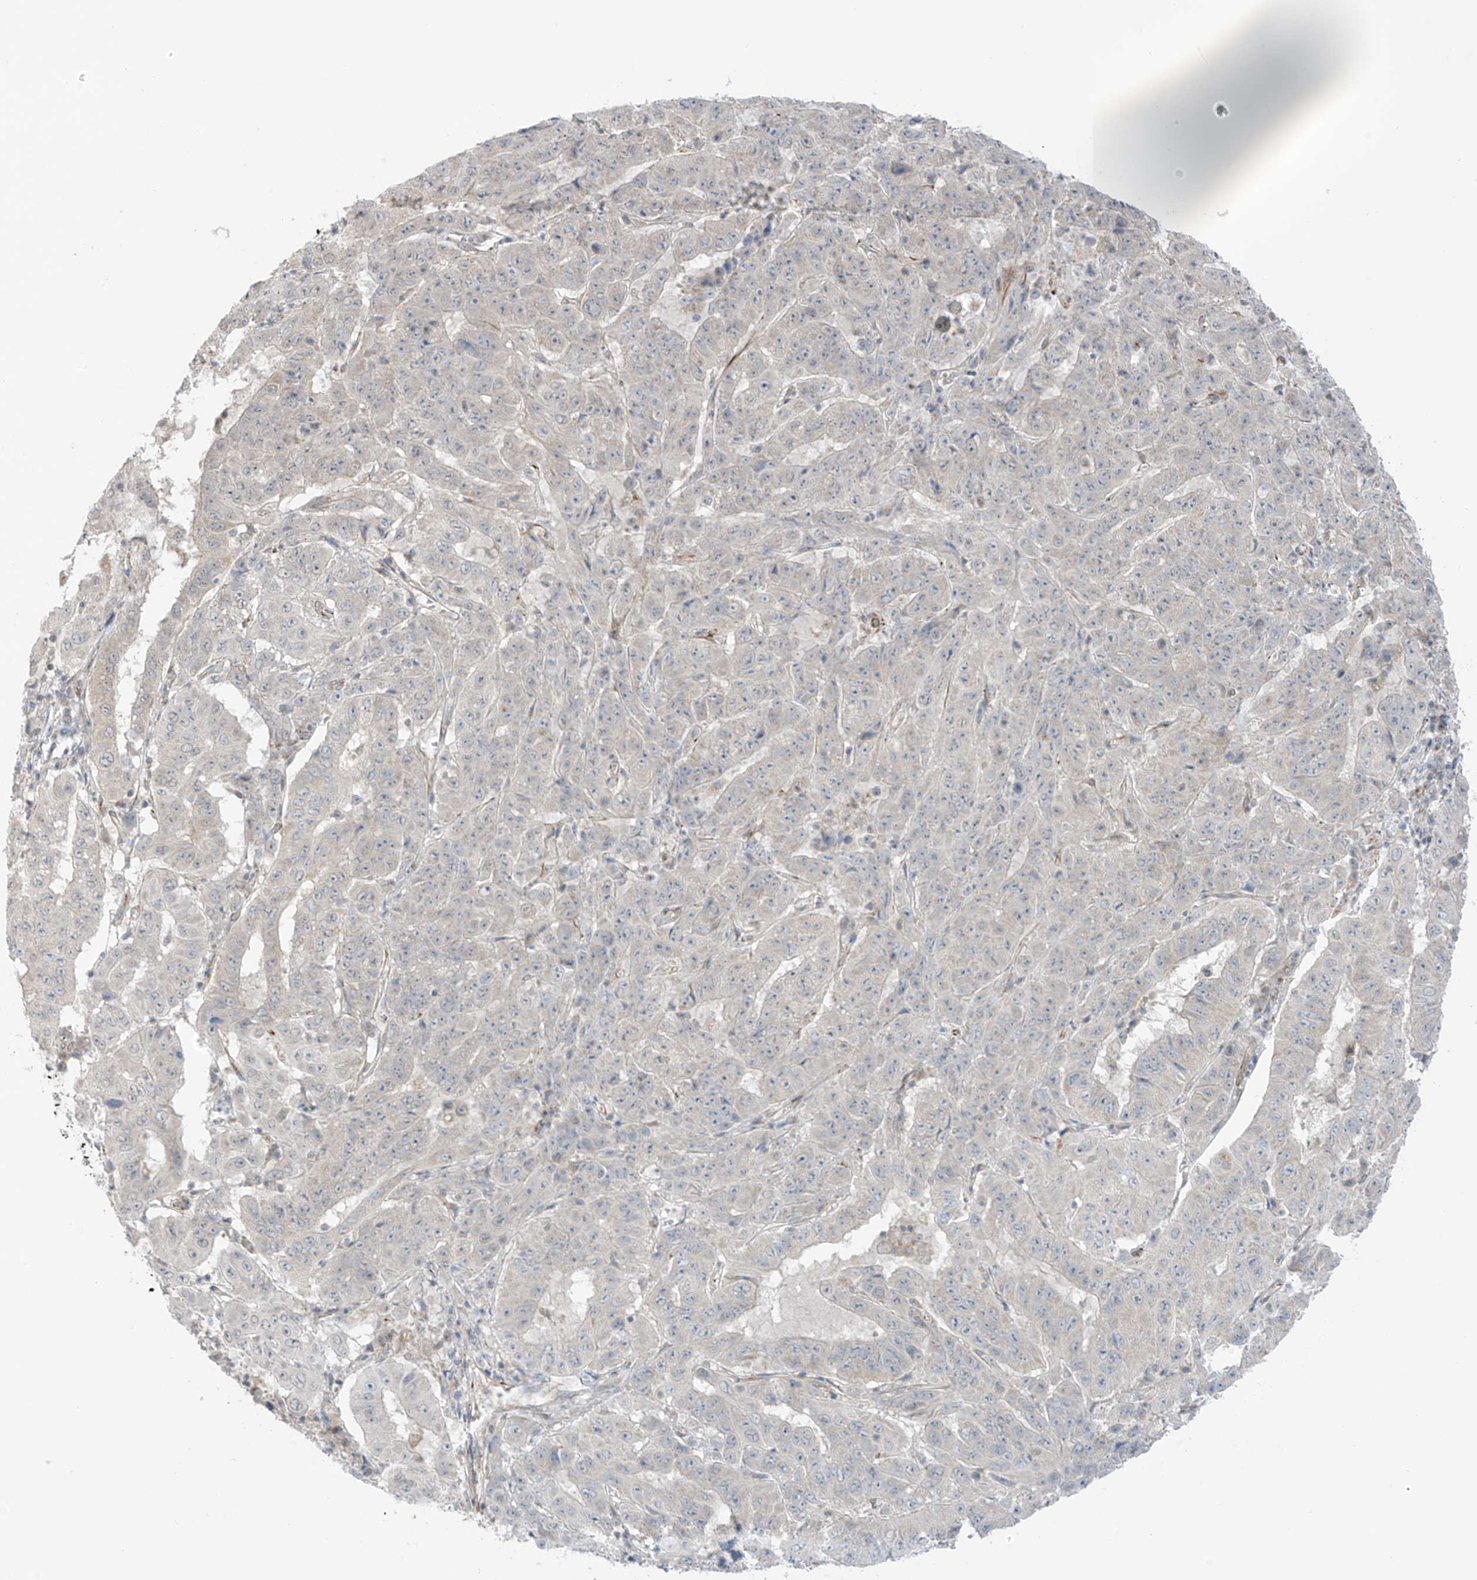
{"staining": {"intensity": "negative", "quantity": "none", "location": "none"}, "tissue": "pancreatic cancer", "cell_type": "Tumor cells", "image_type": "cancer", "snomed": [{"axis": "morphology", "description": "Adenocarcinoma, NOS"}, {"axis": "topography", "description": "Pancreas"}], "caption": "Human adenocarcinoma (pancreatic) stained for a protein using immunohistochemistry (IHC) exhibits no expression in tumor cells.", "gene": "HS6ST2", "patient": {"sex": "male", "age": 63}}